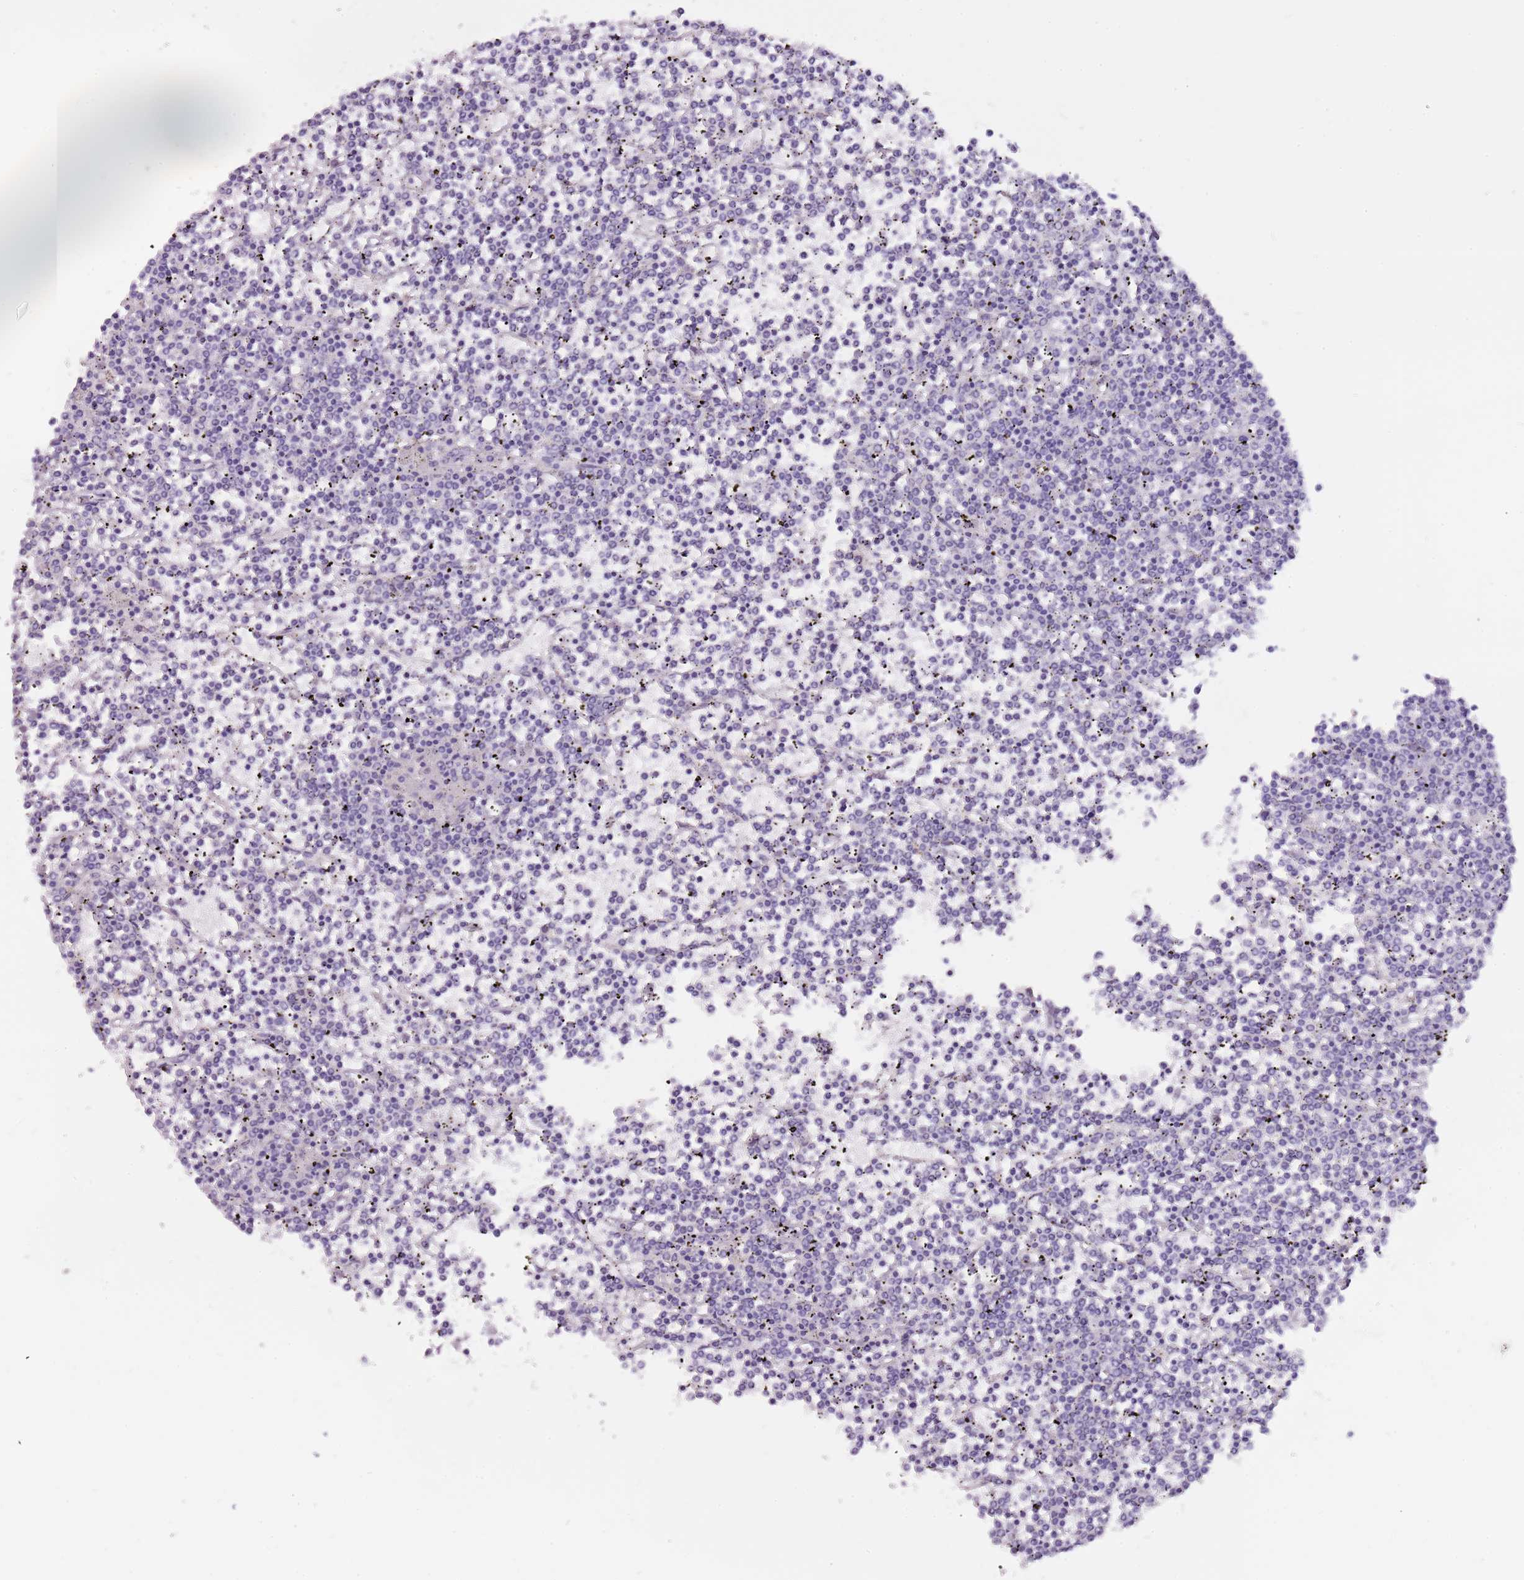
{"staining": {"intensity": "negative", "quantity": "none", "location": "none"}, "tissue": "lymphoma", "cell_type": "Tumor cells", "image_type": "cancer", "snomed": [{"axis": "morphology", "description": "Malignant lymphoma, non-Hodgkin's type, Low grade"}, {"axis": "topography", "description": "Spleen"}], "caption": "Lymphoma was stained to show a protein in brown. There is no significant staining in tumor cells. Nuclei are stained in blue.", "gene": "NKX2-3", "patient": {"sex": "female", "age": 19}}